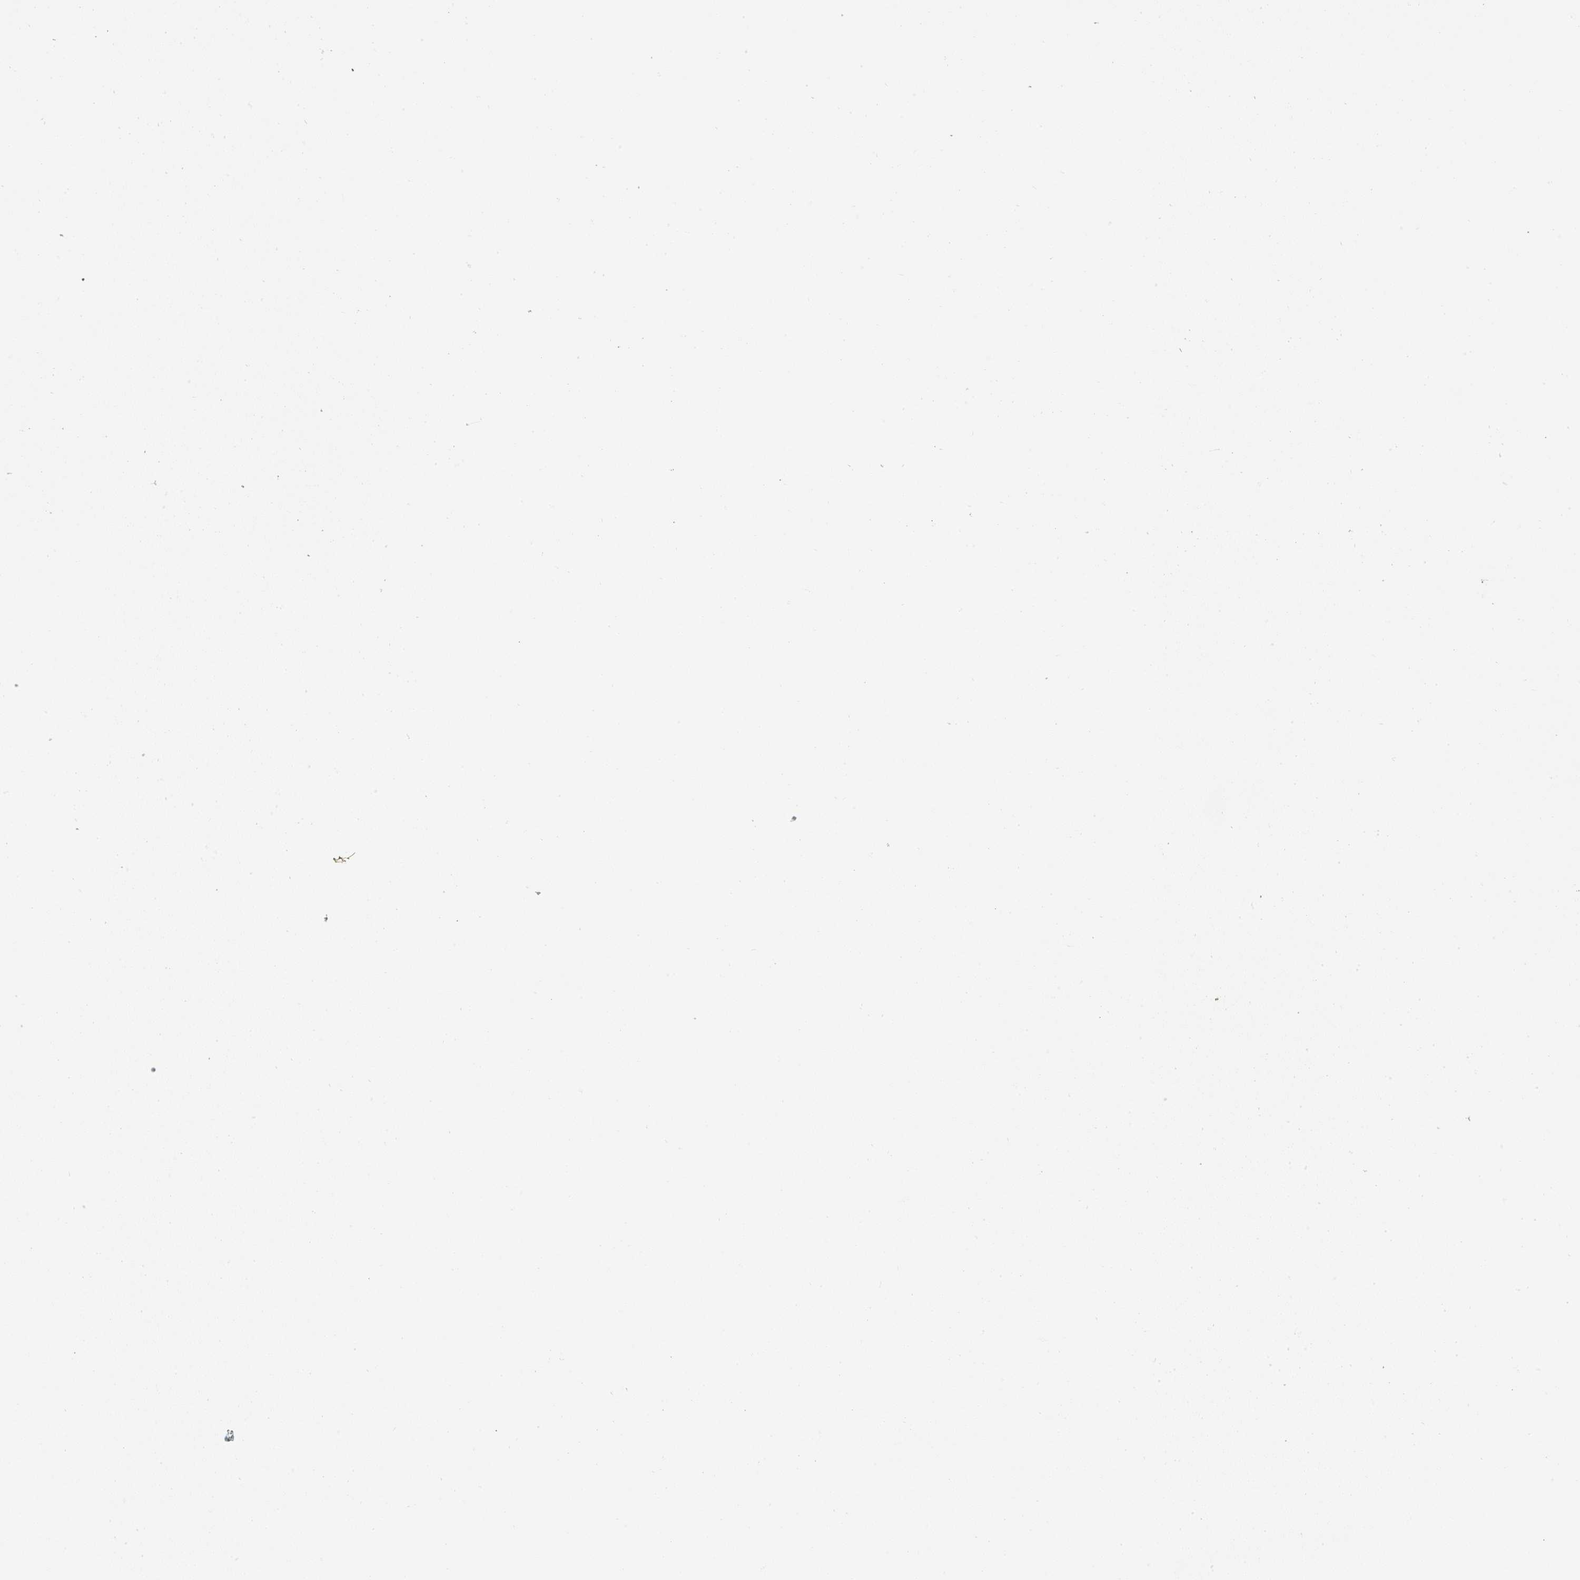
{"staining": {"intensity": "weak", "quantity": ">75%", "location": "cytoplasmic/membranous"}, "tissue": "melanoma", "cell_type": "Tumor cells", "image_type": "cancer", "snomed": [{"axis": "morphology", "description": "Malignant melanoma, Metastatic site"}, {"axis": "topography", "description": "Skin"}], "caption": "Immunohistochemistry (IHC) photomicrograph of human melanoma stained for a protein (brown), which shows low levels of weak cytoplasmic/membranous expression in about >75% of tumor cells.", "gene": "BPIFB3", "patient": {"sex": "male", "age": 41}}